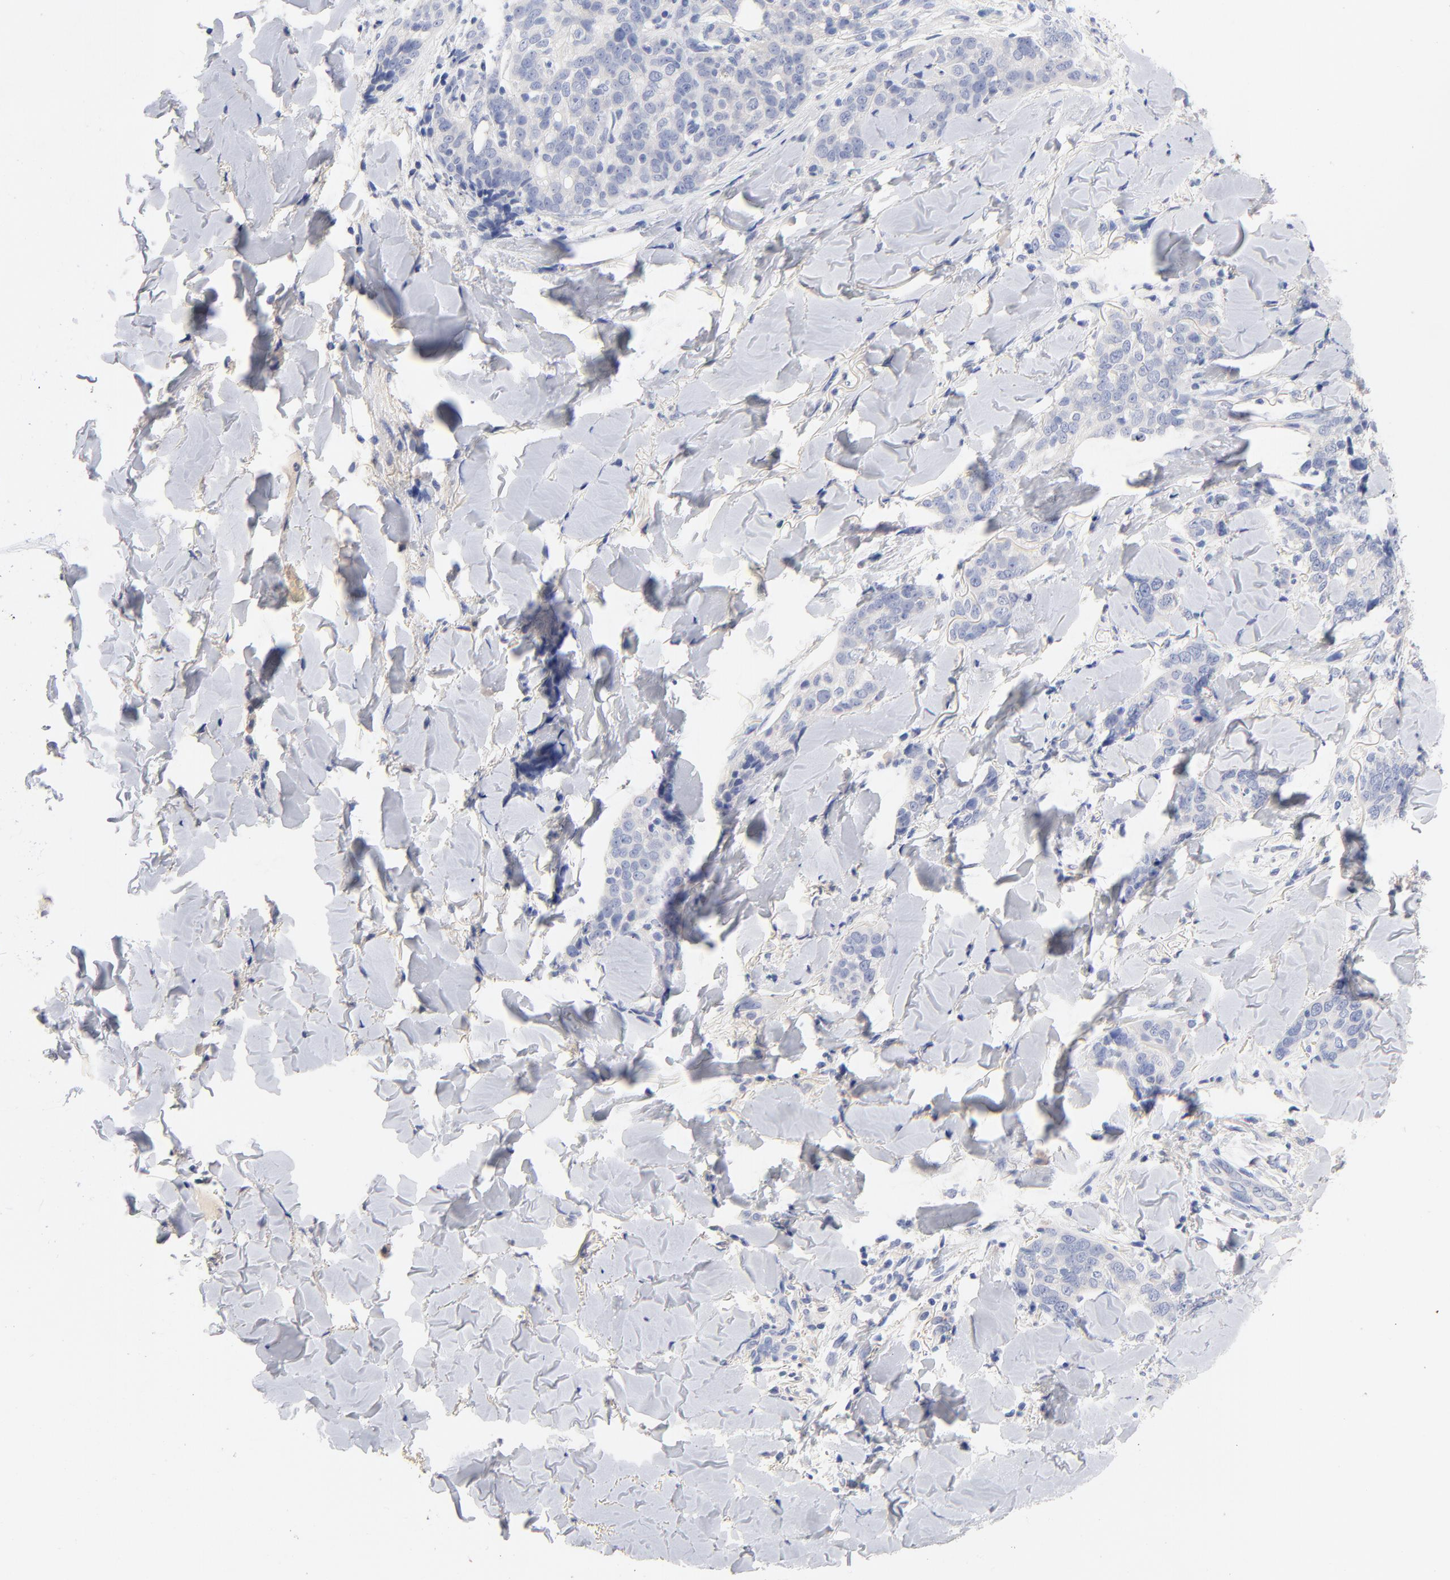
{"staining": {"intensity": "negative", "quantity": "none", "location": "none"}, "tissue": "skin cancer", "cell_type": "Tumor cells", "image_type": "cancer", "snomed": [{"axis": "morphology", "description": "Normal tissue, NOS"}, {"axis": "morphology", "description": "Squamous cell carcinoma, NOS"}, {"axis": "topography", "description": "Skin"}], "caption": "Immunohistochemistry (IHC) histopathology image of neoplastic tissue: skin squamous cell carcinoma stained with DAB displays no significant protein expression in tumor cells. (Brightfield microscopy of DAB immunohistochemistry at high magnification).", "gene": "CPS1", "patient": {"sex": "female", "age": 83}}